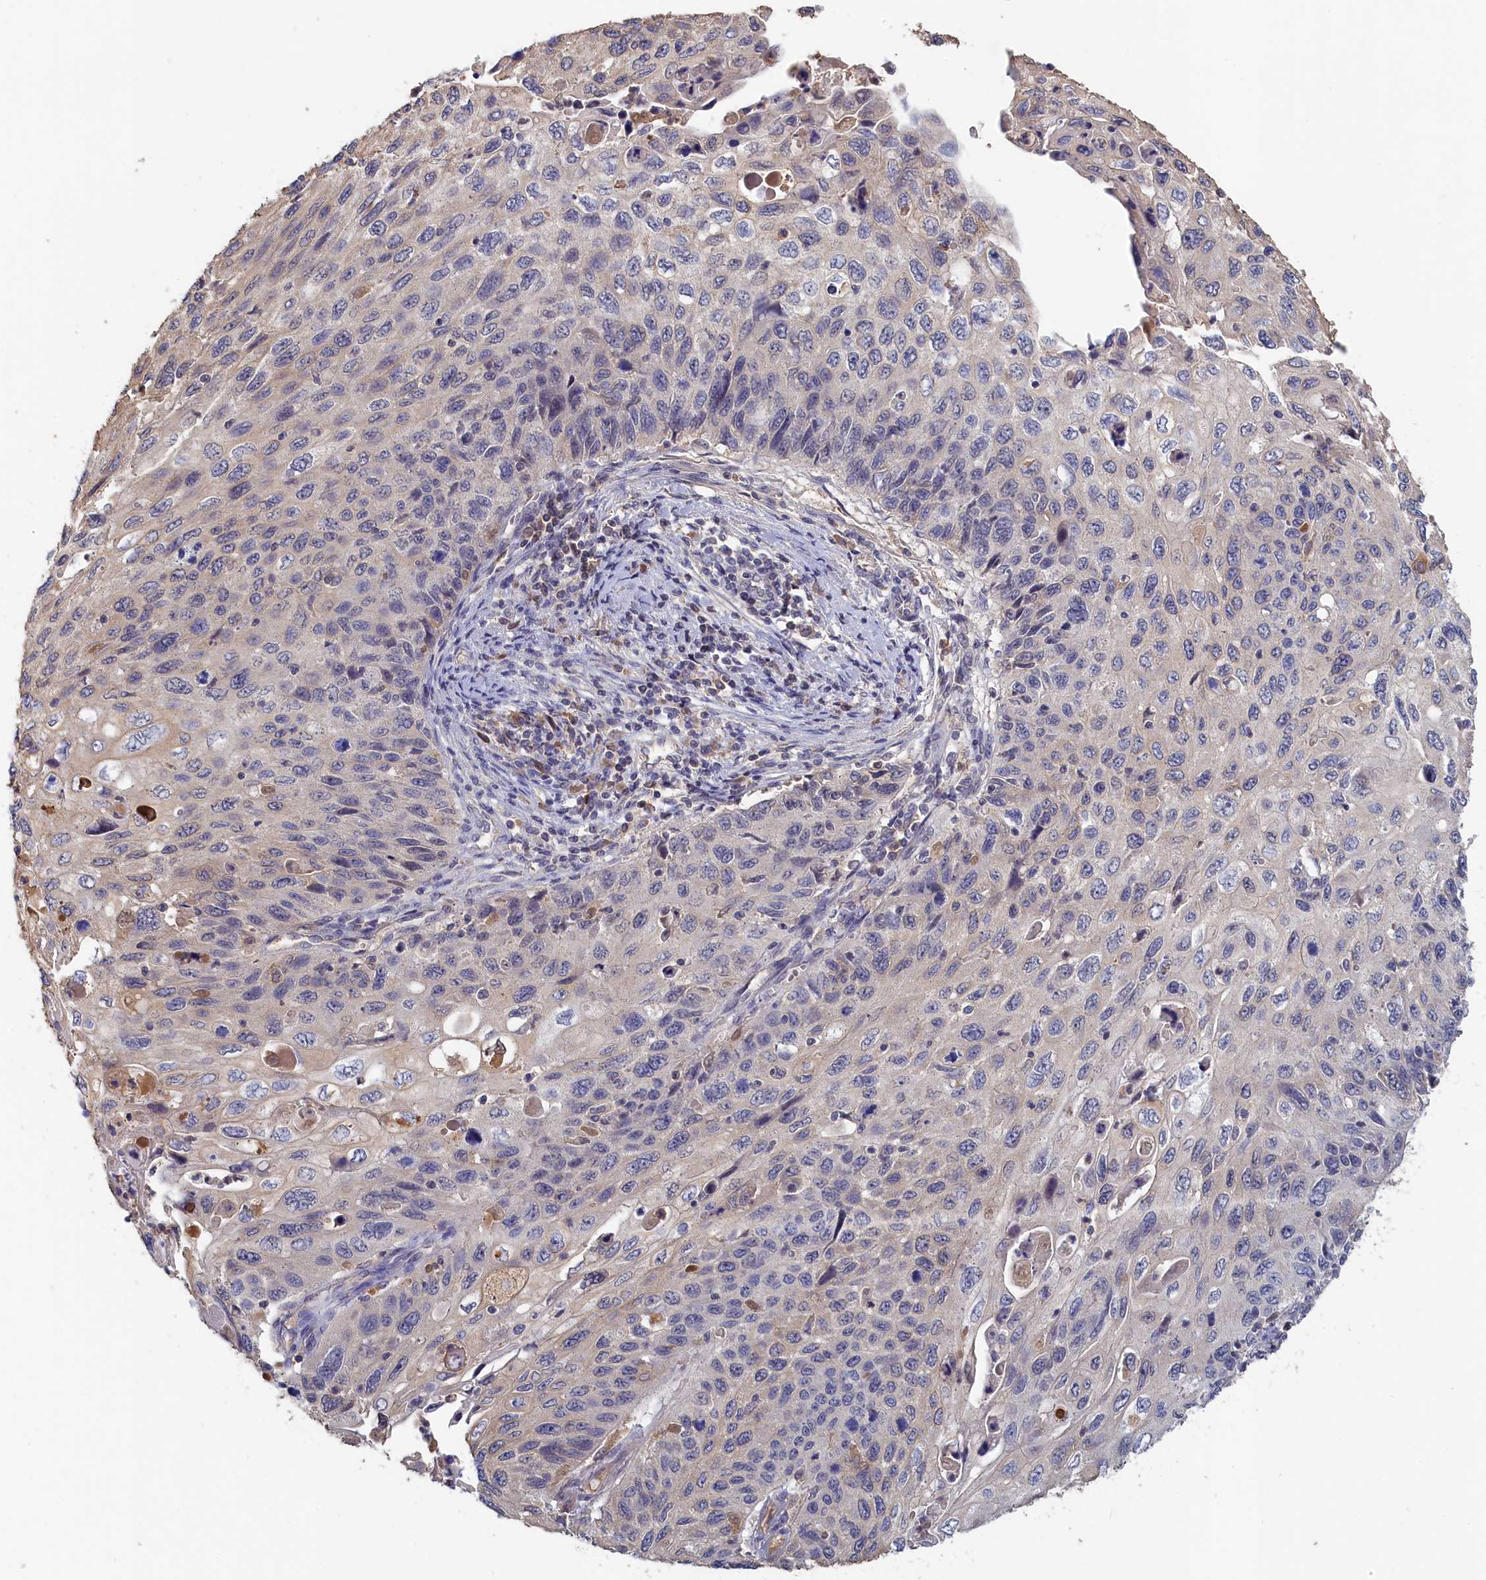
{"staining": {"intensity": "negative", "quantity": "none", "location": "none"}, "tissue": "cervical cancer", "cell_type": "Tumor cells", "image_type": "cancer", "snomed": [{"axis": "morphology", "description": "Squamous cell carcinoma, NOS"}, {"axis": "topography", "description": "Cervix"}], "caption": "Protein analysis of cervical squamous cell carcinoma displays no significant expression in tumor cells. The staining was performed using DAB (3,3'-diaminobenzidine) to visualize the protein expression in brown, while the nuclei were stained in blue with hematoxylin (Magnification: 20x).", "gene": "CELF5", "patient": {"sex": "female", "age": 70}}